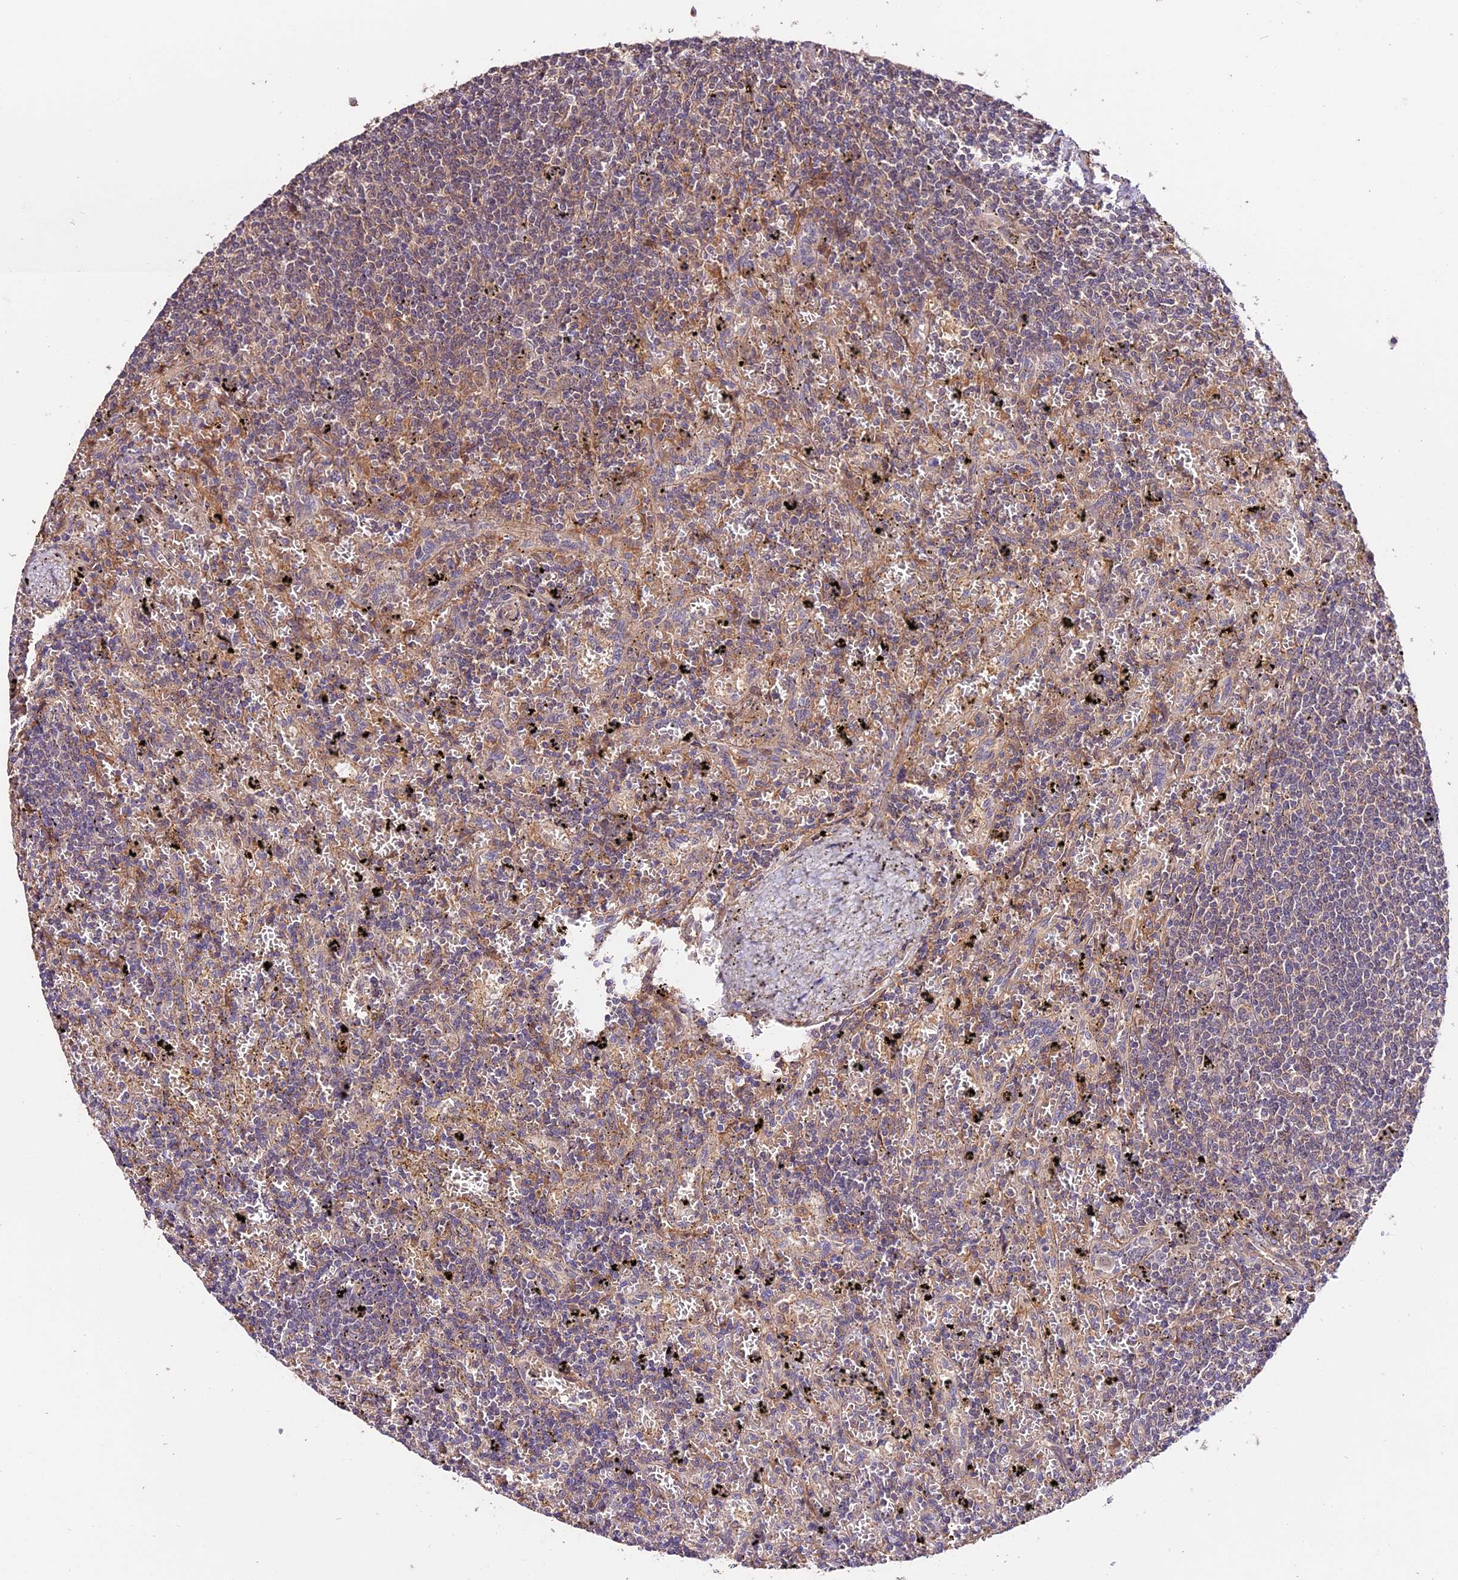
{"staining": {"intensity": "weak", "quantity": "25%-75%", "location": "cytoplasmic/membranous"}, "tissue": "lymphoma", "cell_type": "Tumor cells", "image_type": "cancer", "snomed": [{"axis": "morphology", "description": "Malignant lymphoma, non-Hodgkin's type, Low grade"}, {"axis": "topography", "description": "Spleen"}], "caption": "An immunohistochemistry histopathology image of tumor tissue is shown. Protein staining in brown highlights weak cytoplasmic/membranous positivity in lymphoma within tumor cells.", "gene": "CES3", "patient": {"sex": "male", "age": 76}}